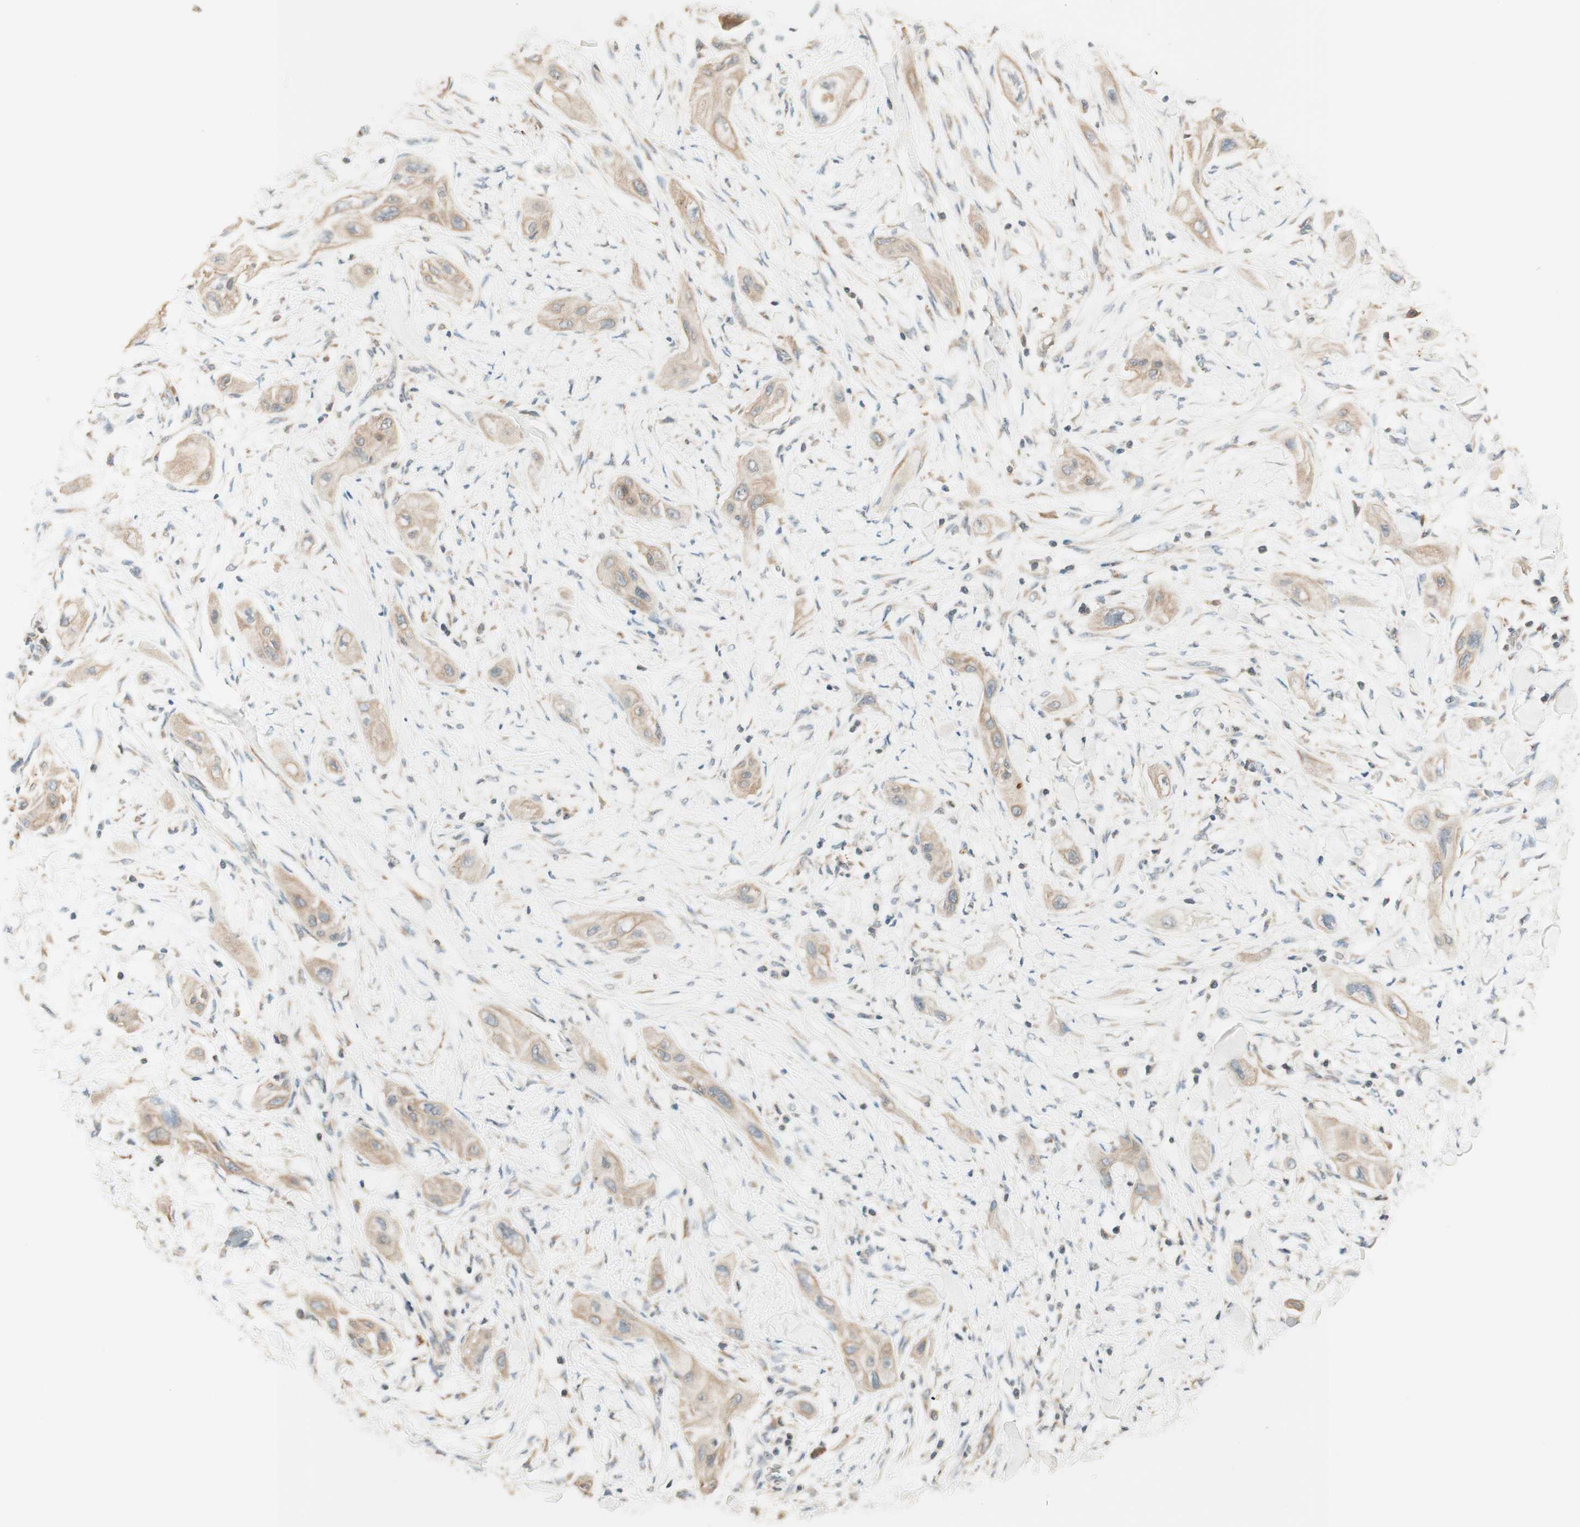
{"staining": {"intensity": "weak", "quantity": ">75%", "location": "cytoplasmic/membranous"}, "tissue": "lung cancer", "cell_type": "Tumor cells", "image_type": "cancer", "snomed": [{"axis": "morphology", "description": "Squamous cell carcinoma, NOS"}, {"axis": "topography", "description": "Lung"}], "caption": "Immunohistochemical staining of lung cancer (squamous cell carcinoma) exhibits low levels of weak cytoplasmic/membranous protein expression in about >75% of tumor cells.", "gene": "CLCN2", "patient": {"sex": "female", "age": 47}}